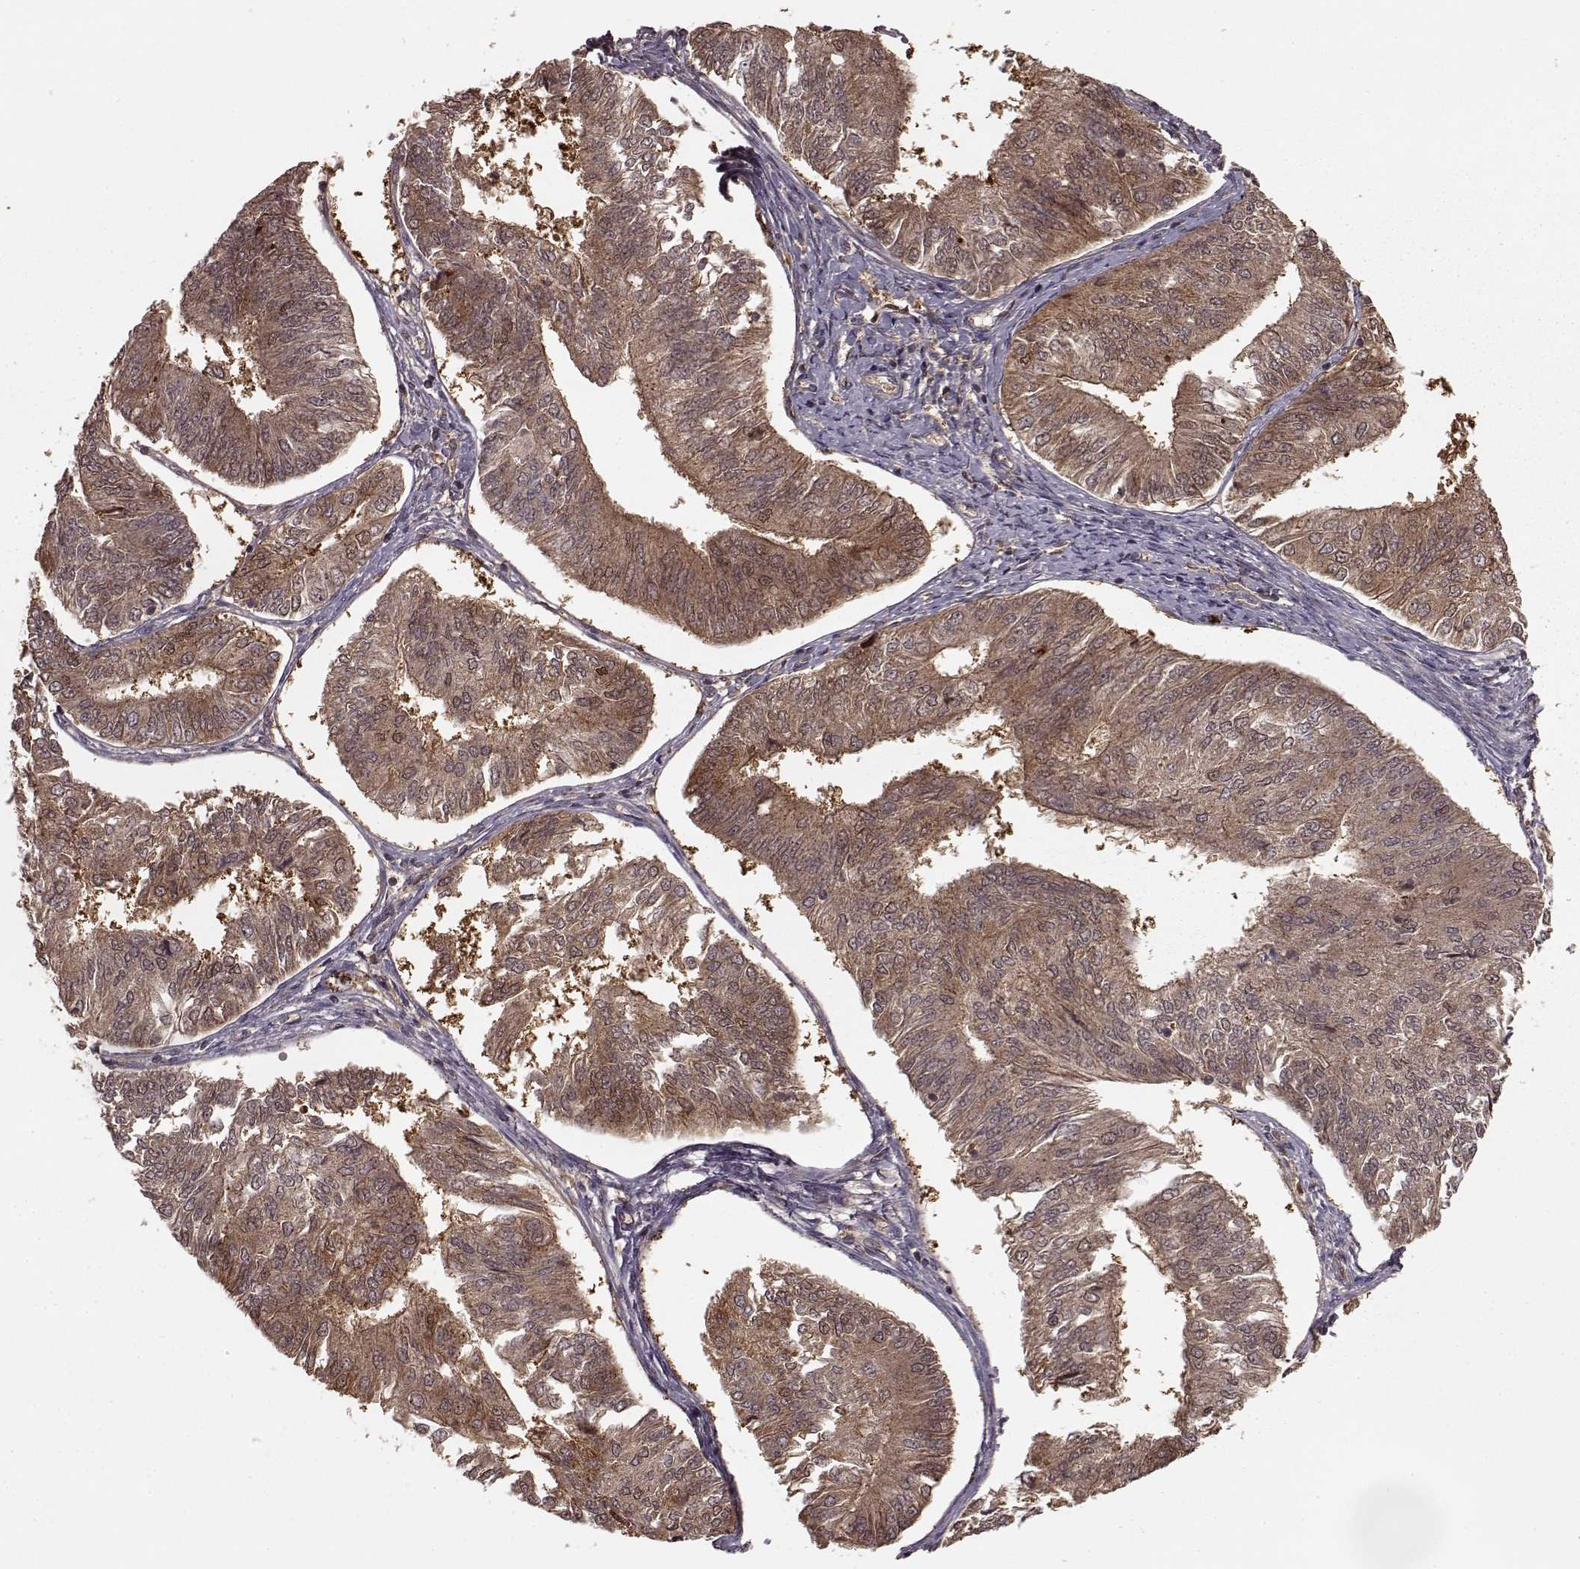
{"staining": {"intensity": "moderate", "quantity": "25%-75%", "location": "cytoplasmic/membranous"}, "tissue": "endometrial cancer", "cell_type": "Tumor cells", "image_type": "cancer", "snomed": [{"axis": "morphology", "description": "Adenocarcinoma, NOS"}, {"axis": "topography", "description": "Endometrium"}], "caption": "The immunohistochemical stain labels moderate cytoplasmic/membranous staining in tumor cells of endometrial cancer tissue.", "gene": "GSS", "patient": {"sex": "female", "age": 58}}